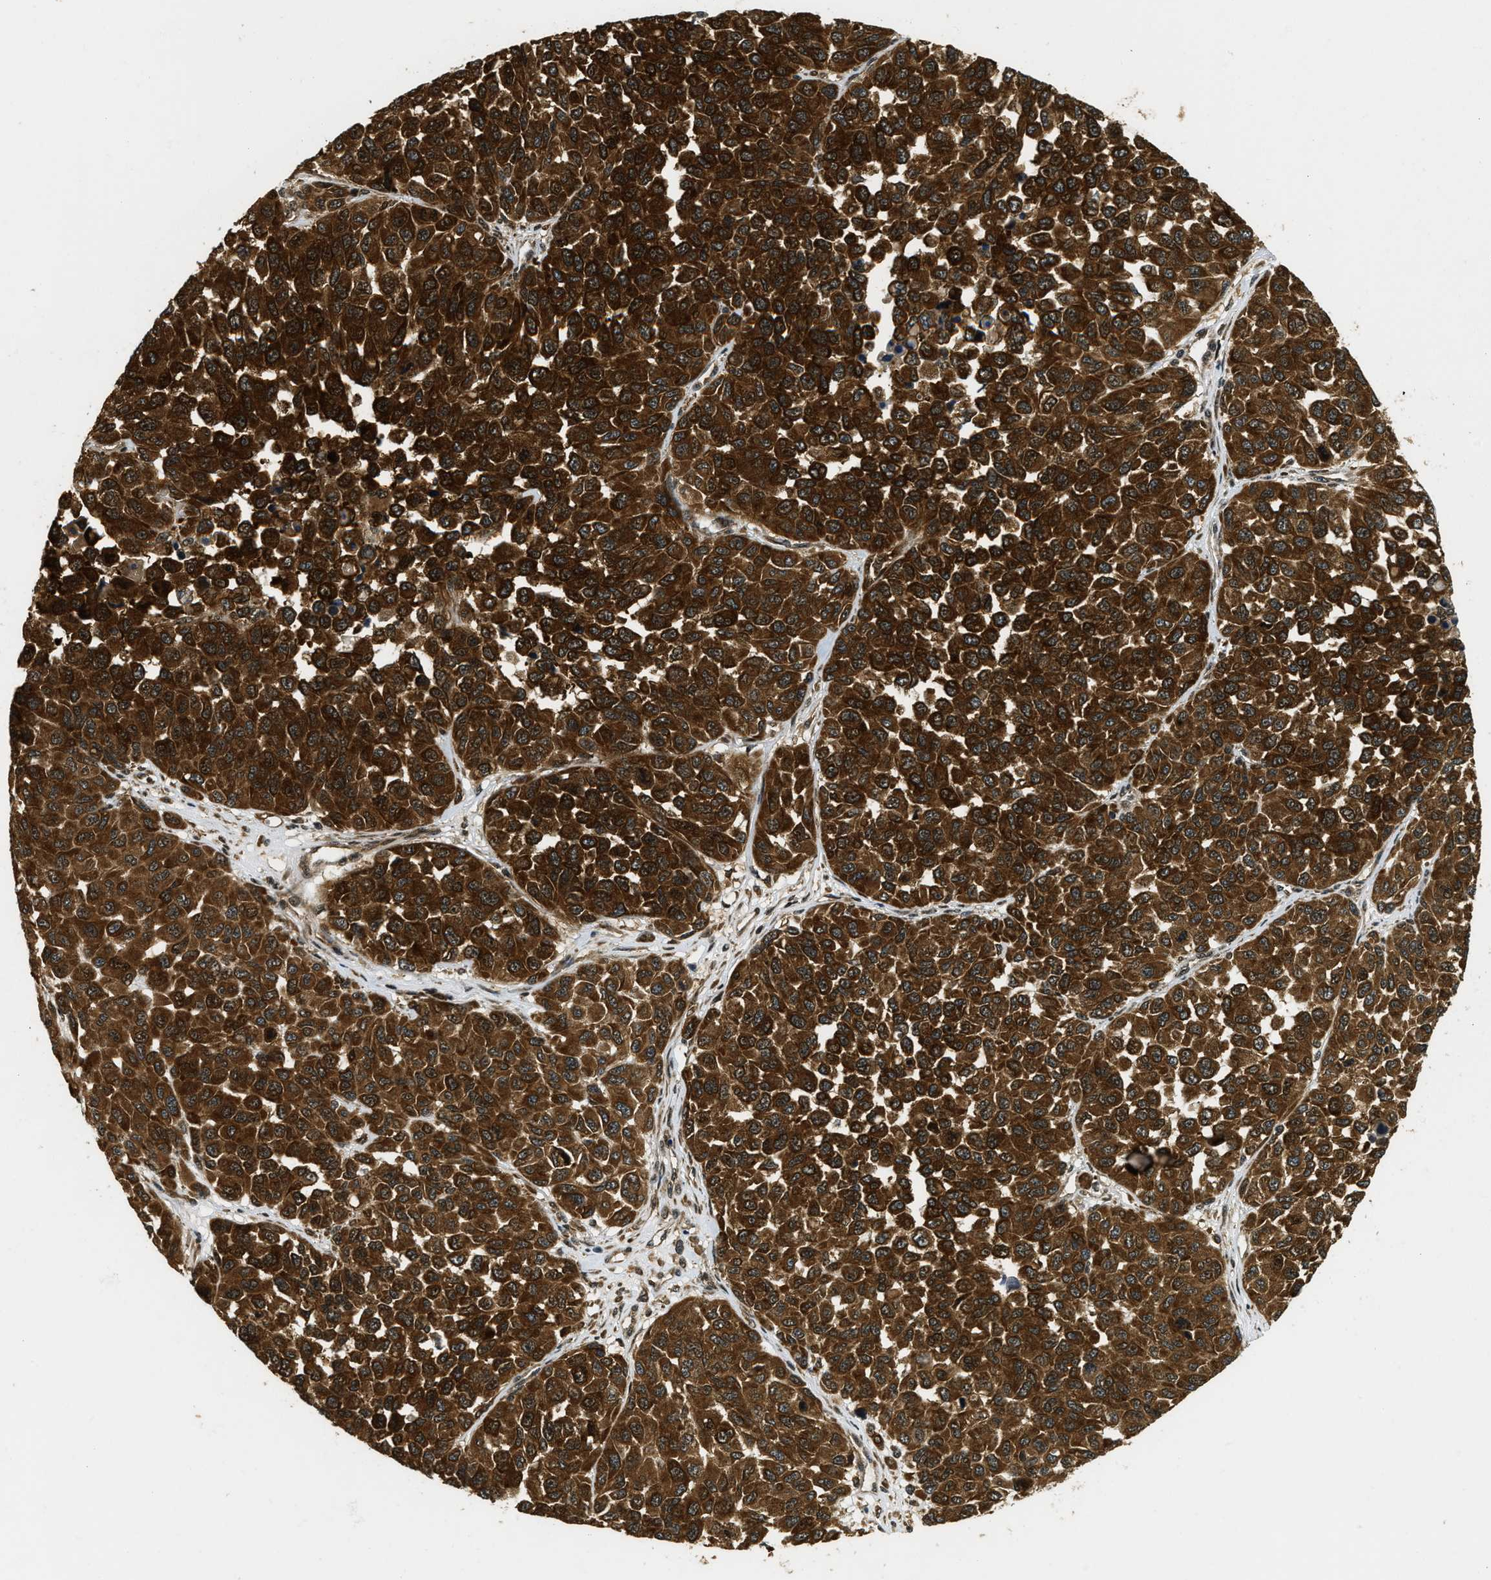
{"staining": {"intensity": "strong", "quantity": ">75%", "location": "cytoplasmic/membranous"}, "tissue": "melanoma", "cell_type": "Tumor cells", "image_type": "cancer", "snomed": [{"axis": "morphology", "description": "Malignant melanoma, NOS"}, {"axis": "topography", "description": "Skin"}], "caption": "Malignant melanoma was stained to show a protein in brown. There is high levels of strong cytoplasmic/membranous positivity in approximately >75% of tumor cells.", "gene": "ADSL", "patient": {"sex": "male", "age": 62}}